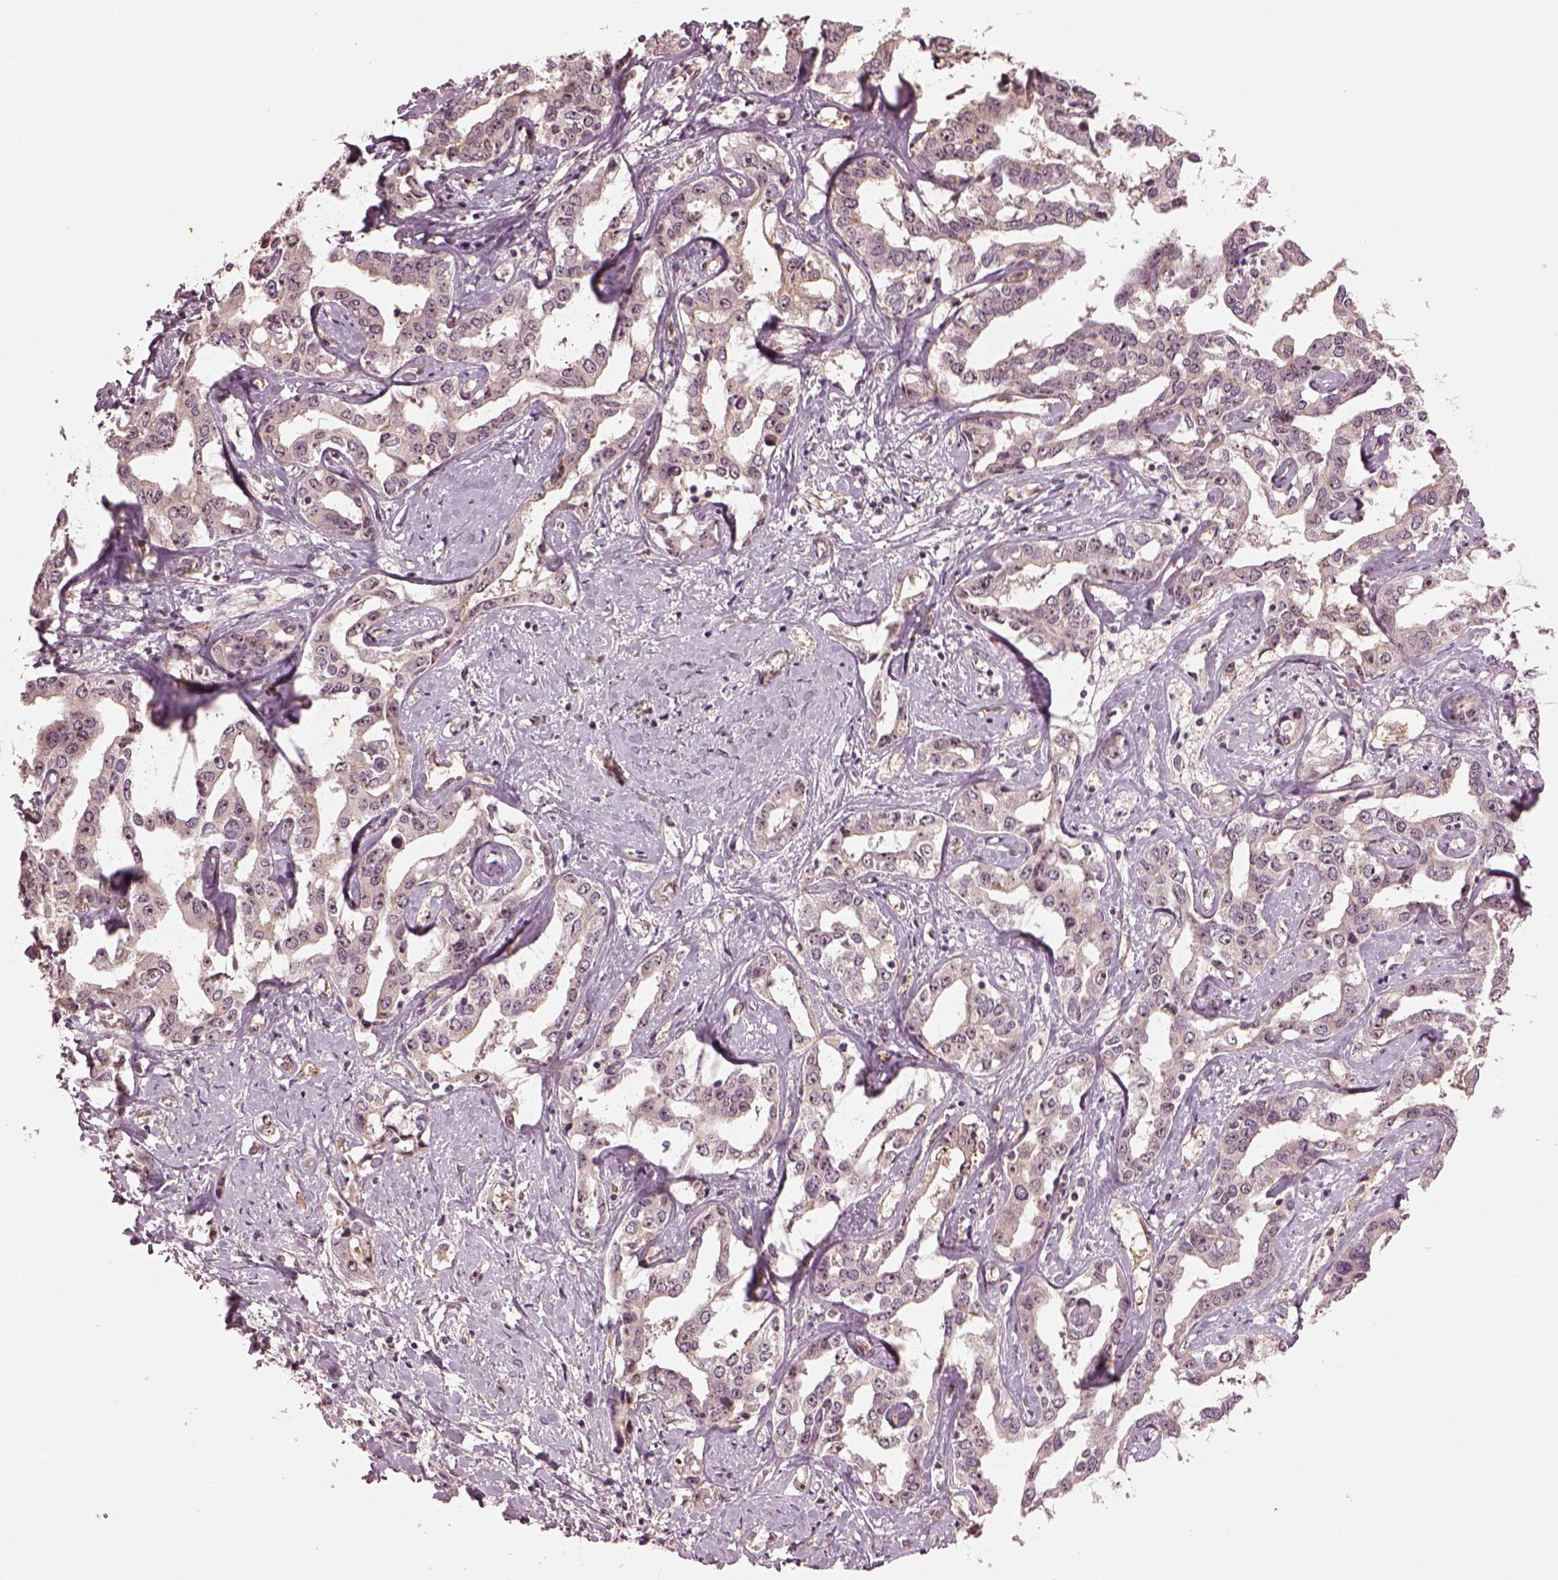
{"staining": {"intensity": "moderate", "quantity": "25%-75%", "location": "nuclear"}, "tissue": "liver cancer", "cell_type": "Tumor cells", "image_type": "cancer", "snomed": [{"axis": "morphology", "description": "Cholangiocarcinoma"}, {"axis": "topography", "description": "Liver"}], "caption": "Immunohistochemistry (IHC) staining of cholangiocarcinoma (liver), which reveals medium levels of moderate nuclear positivity in about 25%-75% of tumor cells indicating moderate nuclear protein expression. The staining was performed using DAB (3,3'-diaminobenzidine) (brown) for protein detection and nuclei were counterstained in hematoxylin (blue).", "gene": "GNRH1", "patient": {"sex": "male", "age": 59}}